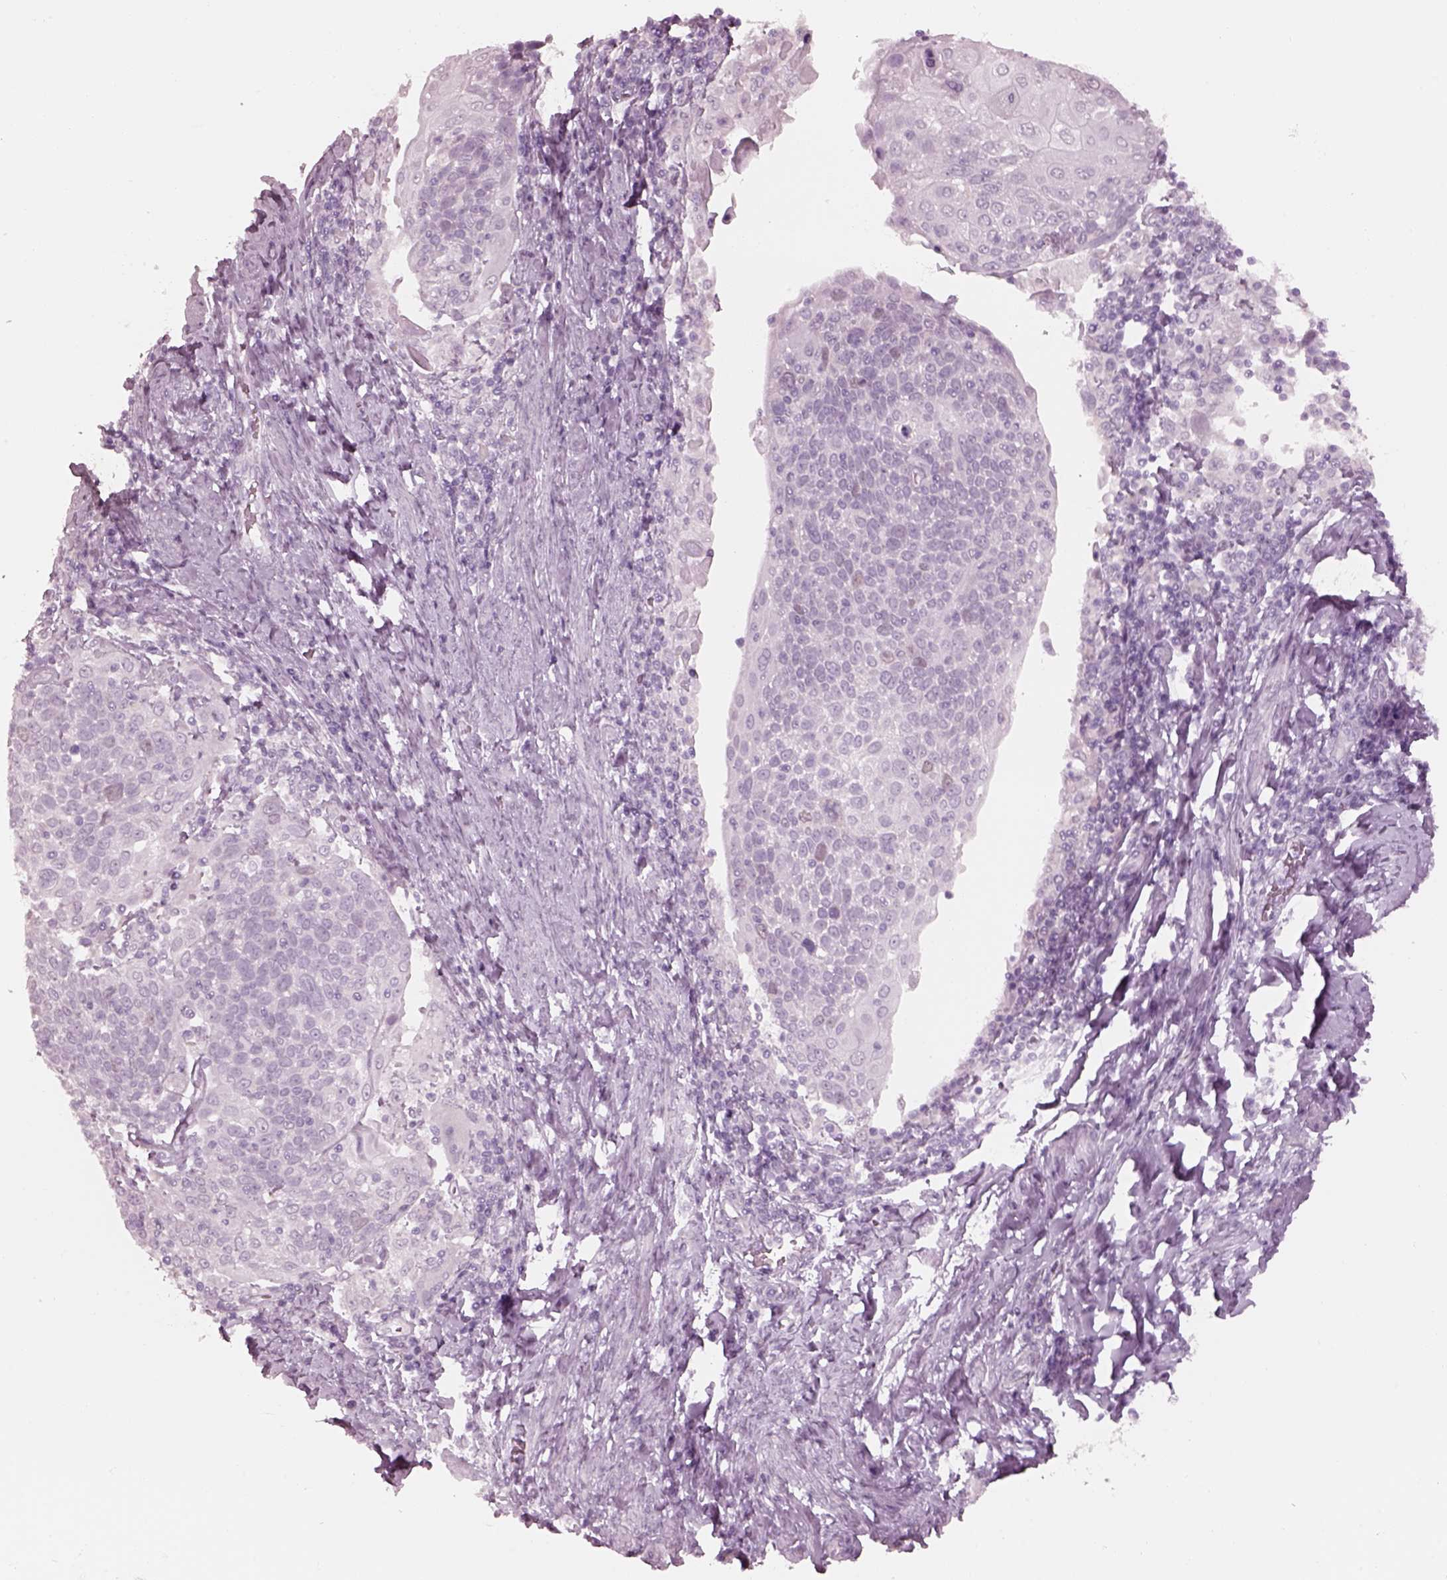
{"staining": {"intensity": "negative", "quantity": "none", "location": "none"}, "tissue": "cervical cancer", "cell_type": "Tumor cells", "image_type": "cancer", "snomed": [{"axis": "morphology", "description": "Squamous cell carcinoma, NOS"}, {"axis": "topography", "description": "Cervix"}], "caption": "Immunohistochemistry of cervical squamous cell carcinoma reveals no positivity in tumor cells. The staining is performed using DAB (3,3'-diaminobenzidine) brown chromogen with nuclei counter-stained in using hematoxylin.", "gene": "KRTAP24-1", "patient": {"sex": "female", "age": 61}}